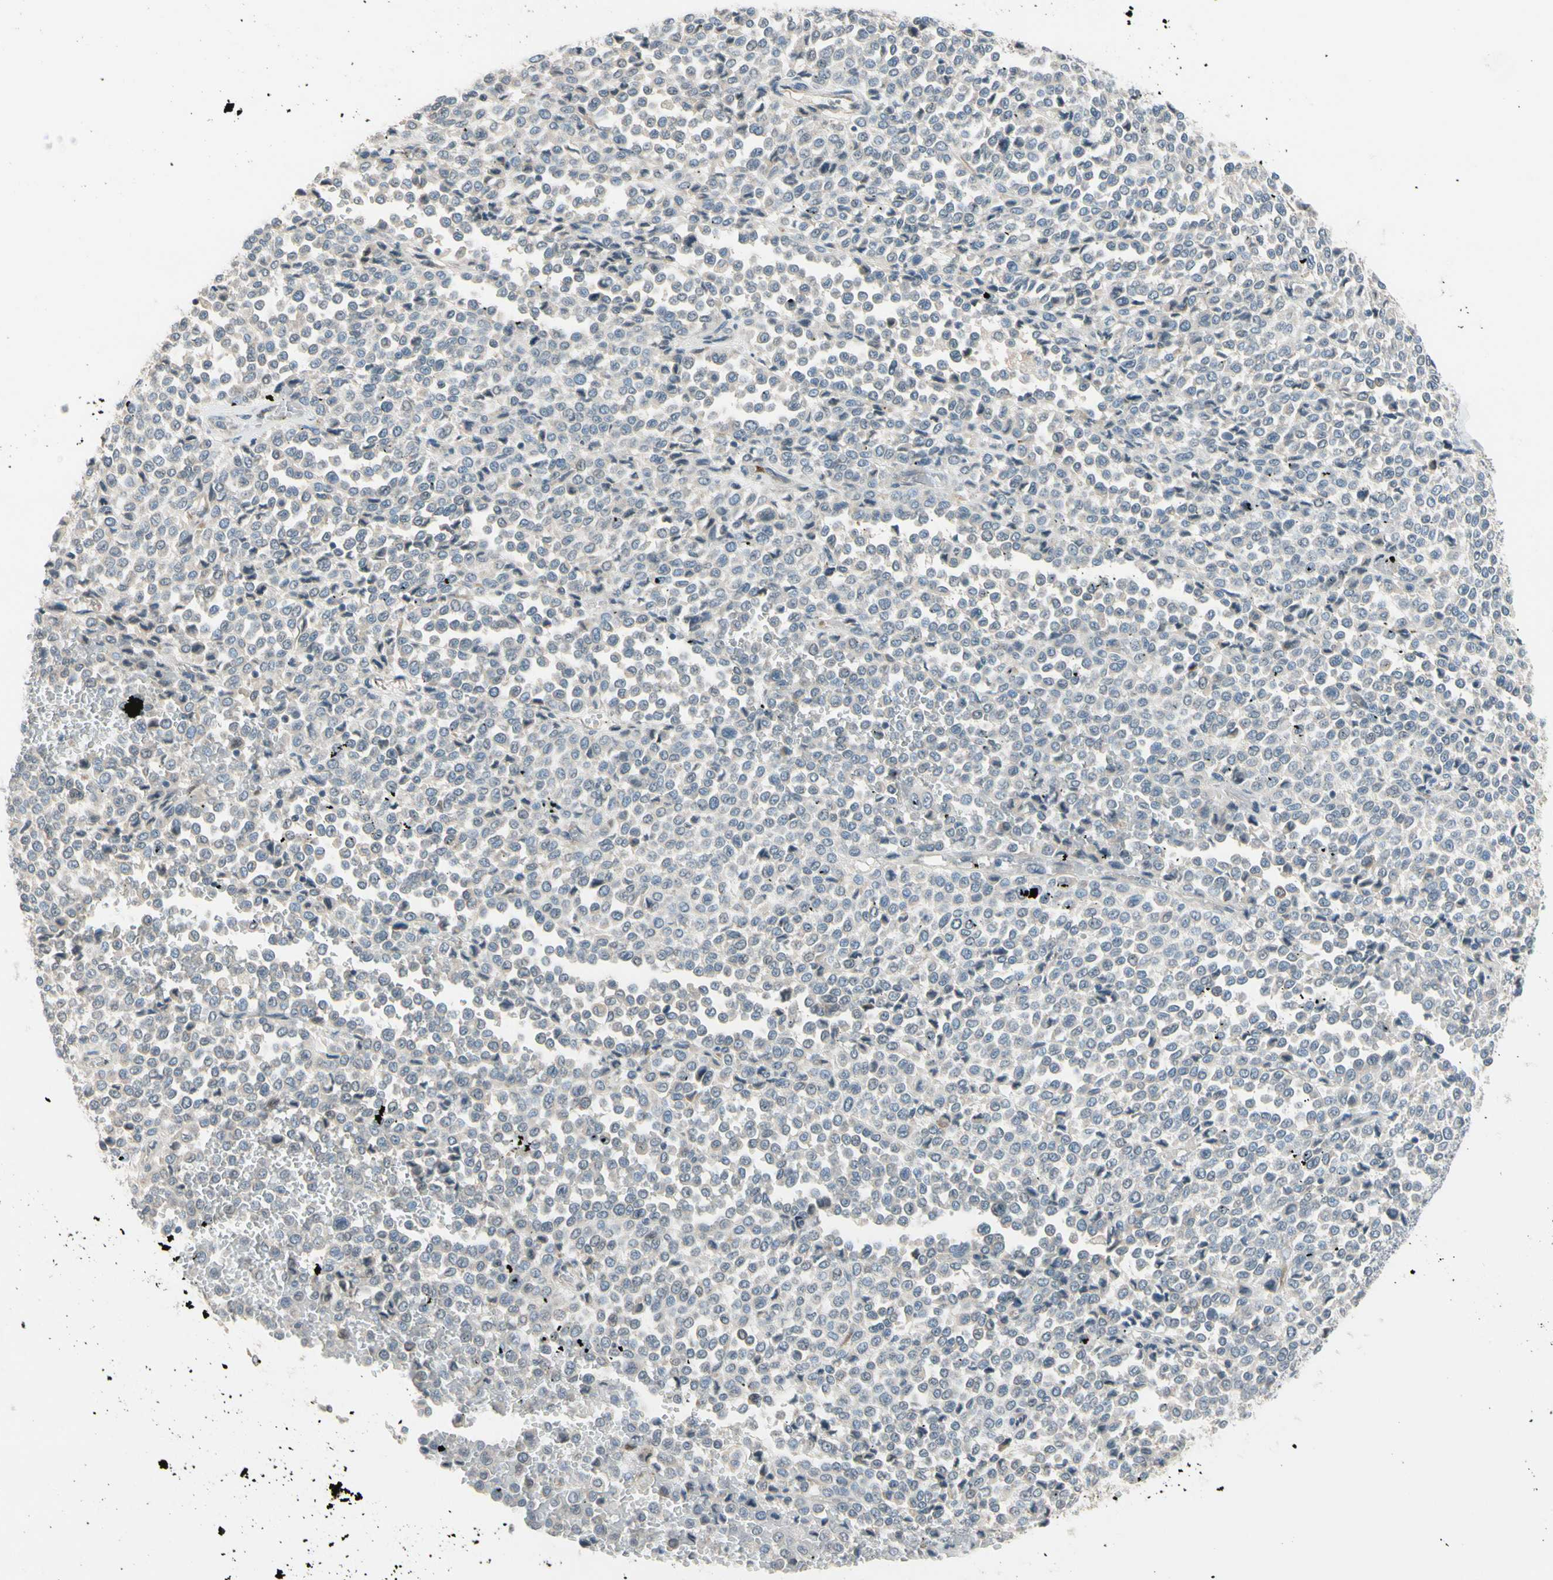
{"staining": {"intensity": "negative", "quantity": "none", "location": "none"}, "tissue": "melanoma", "cell_type": "Tumor cells", "image_type": "cancer", "snomed": [{"axis": "morphology", "description": "Malignant melanoma, Metastatic site"}, {"axis": "topography", "description": "Pancreas"}], "caption": "Immunohistochemical staining of human melanoma reveals no significant staining in tumor cells. (DAB immunohistochemistry (IHC), high magnification).", "gene": "PIP5K1B", "patient": {"sex": "female", "age": 30}}